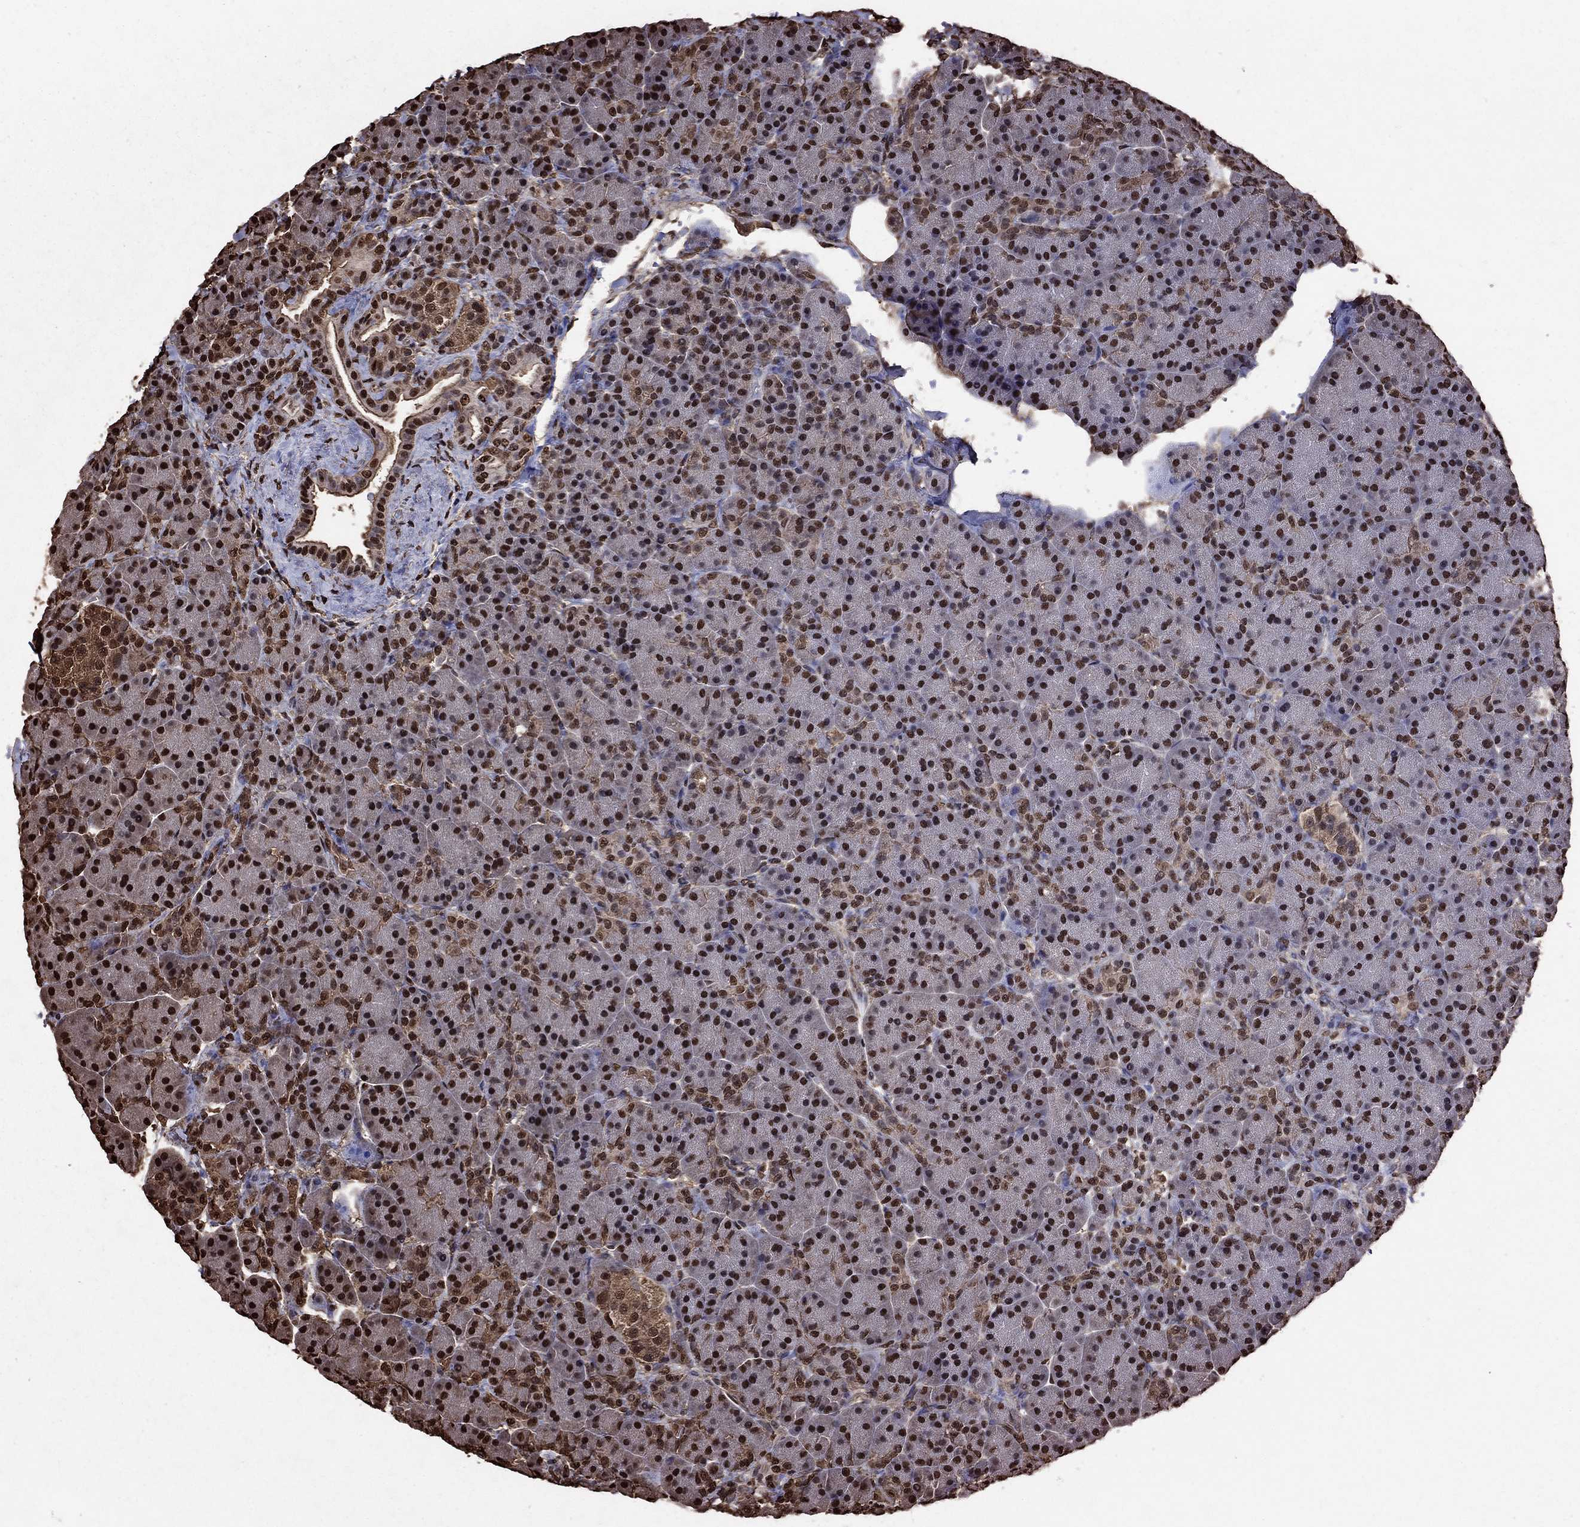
{"staining": {"intensity": "strong", "quantity": "25%-75%", "location": "nuclear"}, "tissue": "pancreas", "cell_type": "Exocrine glandular cells", "image_type": "normal", "snomed": [{"axis": "morphology", "description": "Normal tissue, NOS"}, {"axis": "topography", "description": "Pancreas"}], "caption": "A photomicrograph showing strong nuclear positivity in approximately 25%-75% of exocrine glandular cells in normal pancreas, as visualized by brown immunohistochemical staining.", "gene": "GAPDH", "patient": {"sex": "female", "age": 63}}